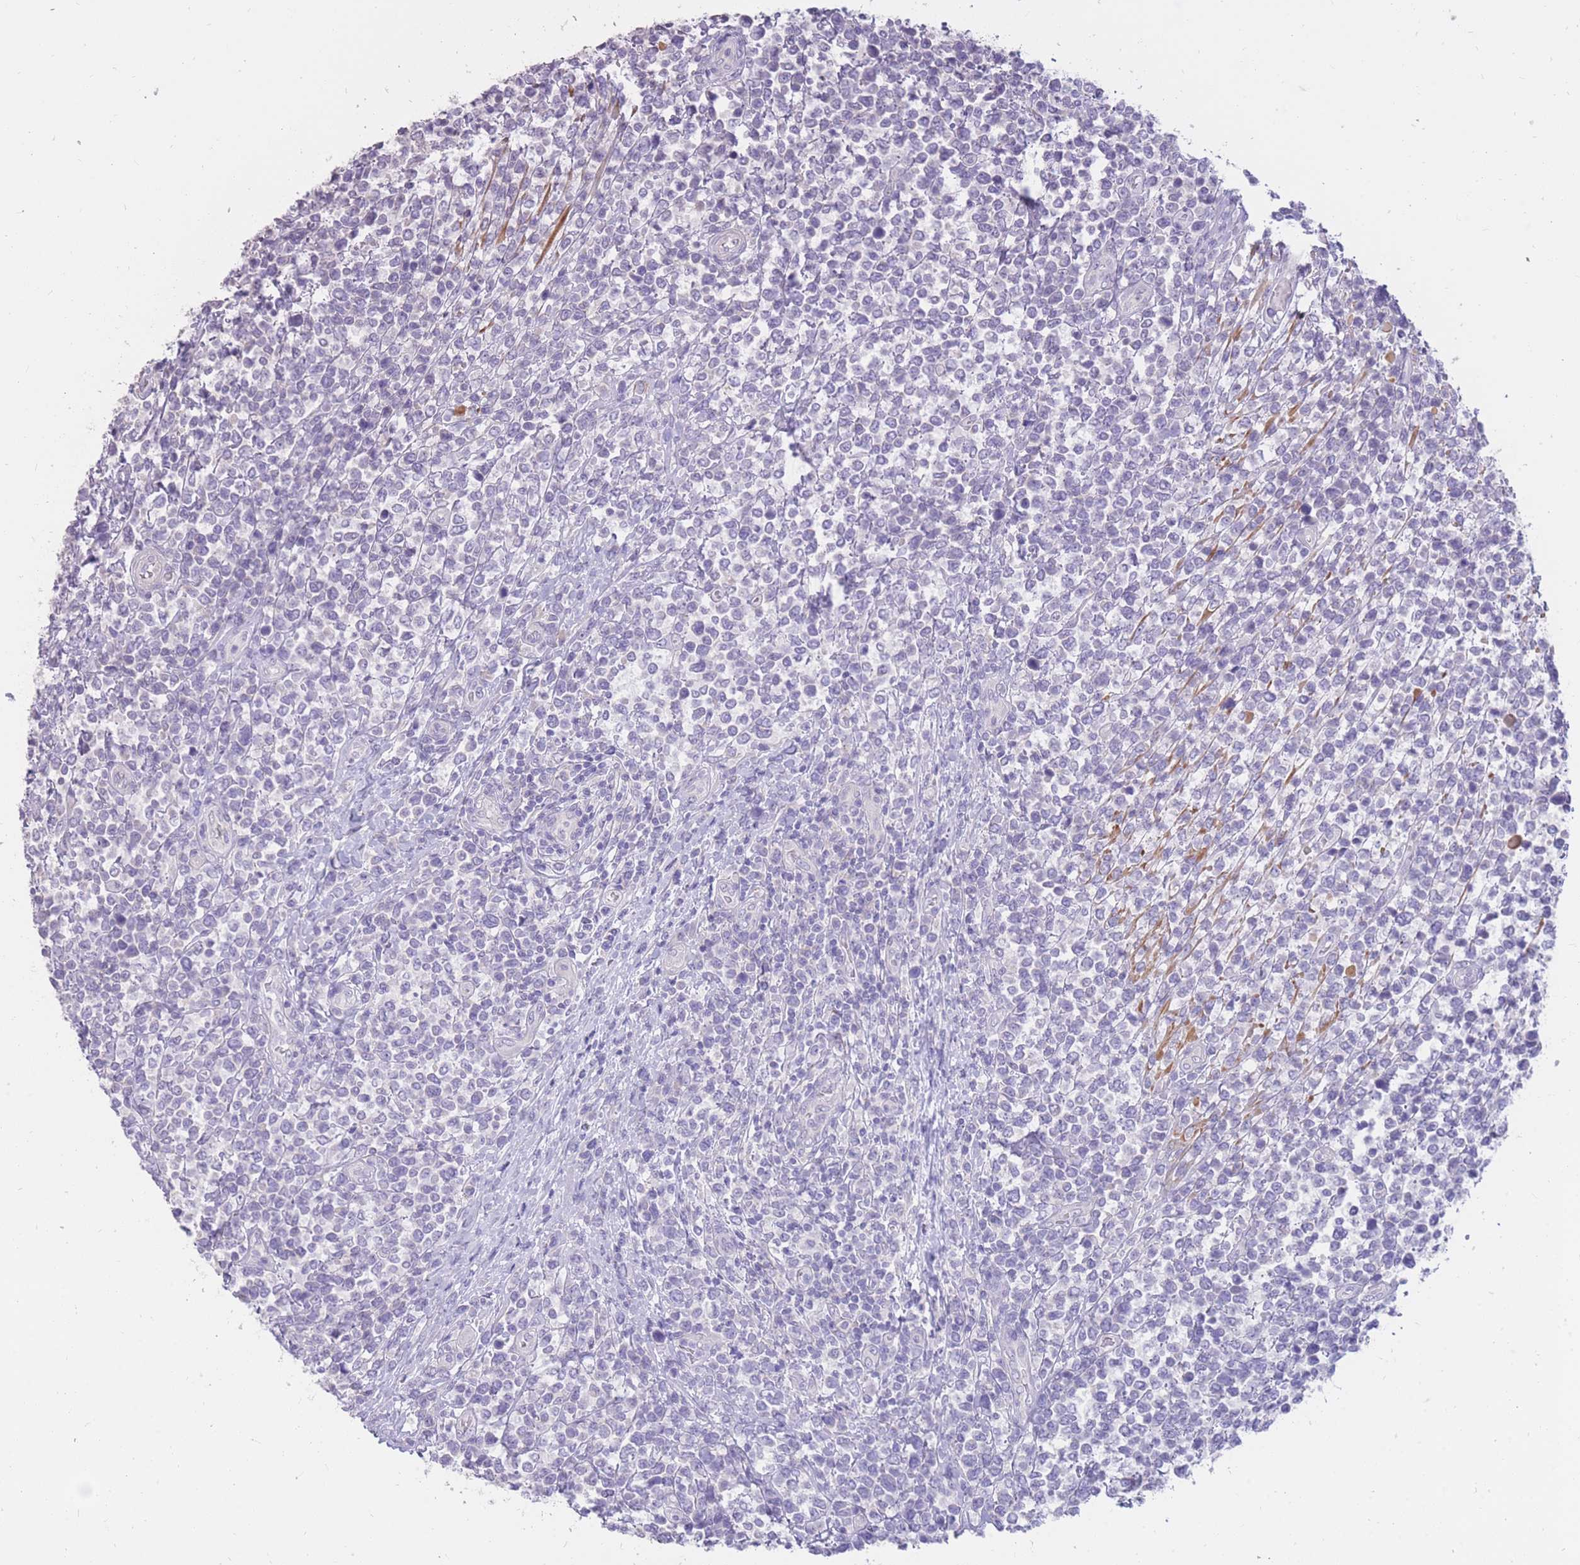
{"staining": {"intensity": "negative", "quantity": "none", "location": "none"}, "tissue": "lymphoma", "cell_type": "Tumor cells", "image_type": "cancer", "snomed": [{"axis": "morphology", "description": "Malignant lymphoma, non-Hodgkin's type, High grade"}, {"axis": "topography", "description": "Soft tissue"}], "caption": "An immunohistochemistry histopathology image of lymphoma is shown. There is no staining in tumor cells of lymphoma.", "gene": "RNF170", "patient": {"sex": "female", "age": 56}}